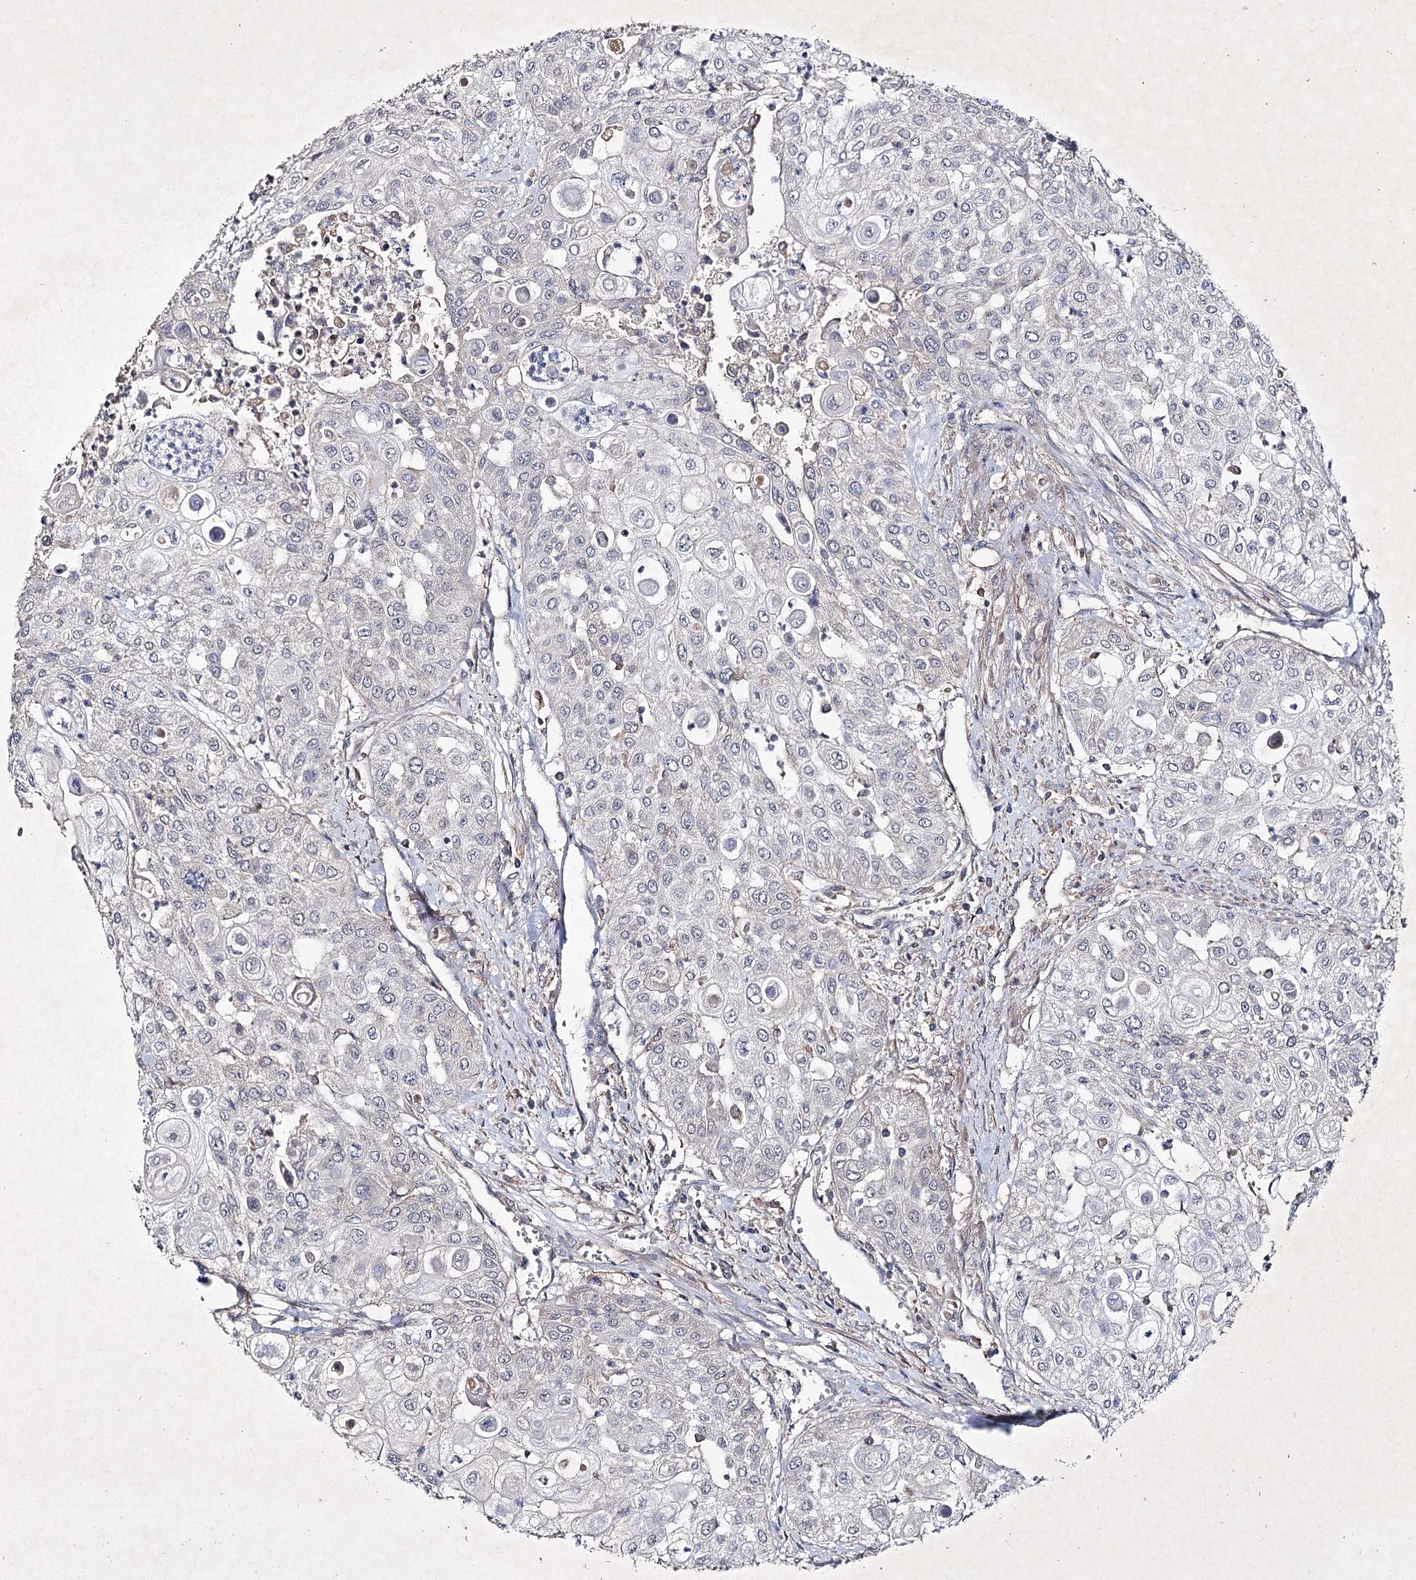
{"staining": {"intensity": "negative", "quantity": "none", "location": "none"}, "tissue": "urothelial cancer", "cell_type": "Tumor cells", "image_type": "cancer", "snomed": [{"axis": "morphology", "description": "Urothelial carcinoma, High grade"}, {"axis": "topography", "description": "Urinary bladder"}], "caption": "A micrograph of human urothelial carcinoma (high-grade) is negative for staining in tumor cells. (Stains: DAB (3,3'-diaminobenzidine) immunohistochemistry (IHC) with hematoxylin counter stain, Microscopy: brightfield microscopy at high magnification).", "gene": "SEMA4G", "patient": {"sex": "female", "age": 79}}